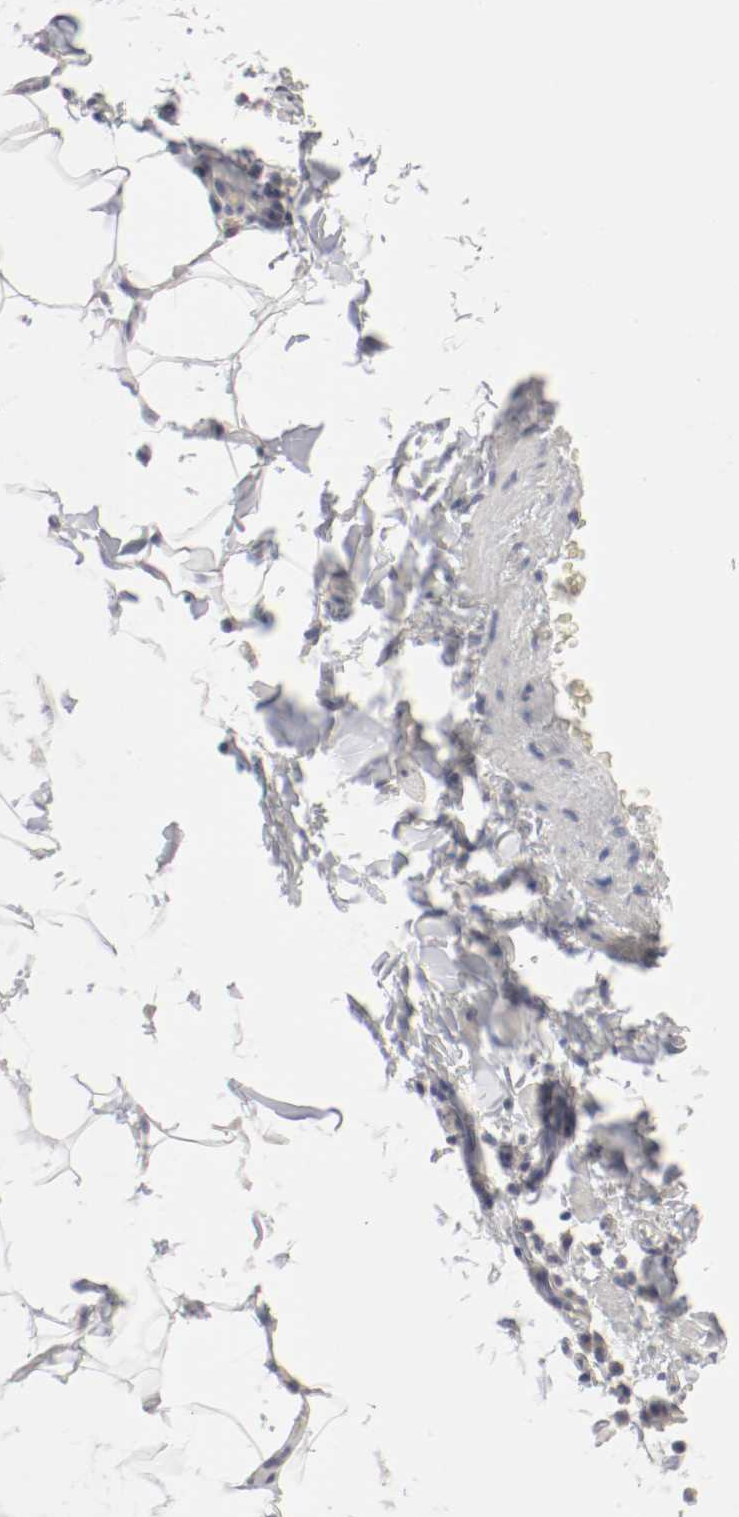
{"staining": {"intensity": "negative", "quantity": "none", "location": "none"}, "tissue": "adipose tissue", "cell_type": "Adipocytes", "image_type": "normal", "snomed": [{"axis": "morphology", "description": "Normal tissue, NOS"}, {"axis": "topography", "description": "Vascular tissue"}], "caption": "An image of adipose tissue stained for a protein shows no brown staining in adipocytes.", "gene": "ITGAX", "patient": {"sex": "male", "age": 41}}